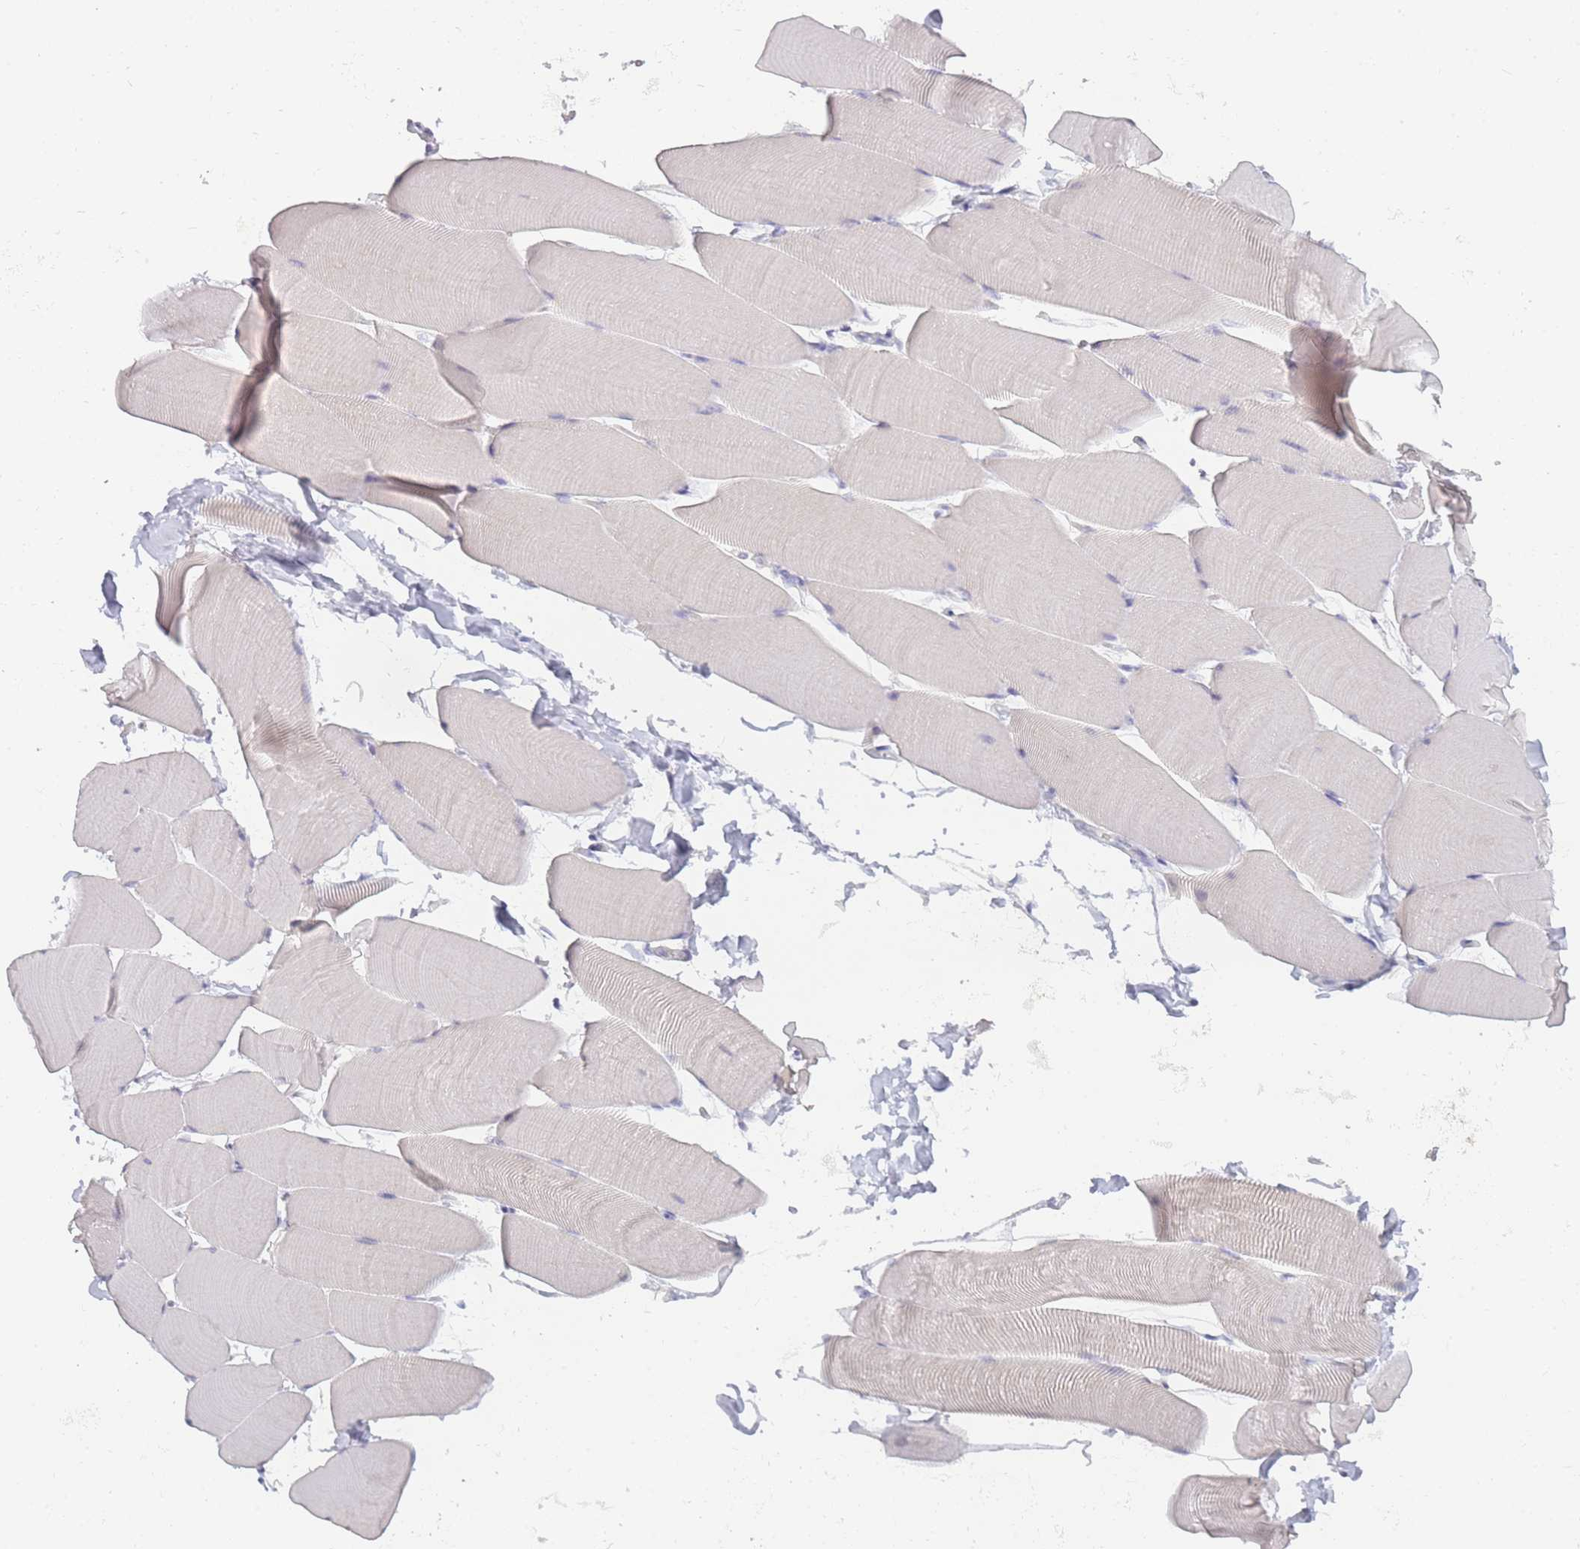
{"staining": {"intensity": "negative", "quantity": "none", "location": "none"}, "tissue": "skeletal muscle", "cell_type": "Myocytes", "image_type": "normal", "snomed": [{"axis": "morphology", "description": "Normal tissue, NOS"}, {"axis": "topography", "description": "Skeletal muscle"}], "caption": "Histopathology image shows no protein expression in myocytes of unremarkable skeletal muscle. The staining is performed using DAB (3,3'-diaminobenzidine) brown chromogen with nuclei counter-stained in using hematoxylin.", "gene": "INS", "patient": {"sex": "male", "age": 25}}